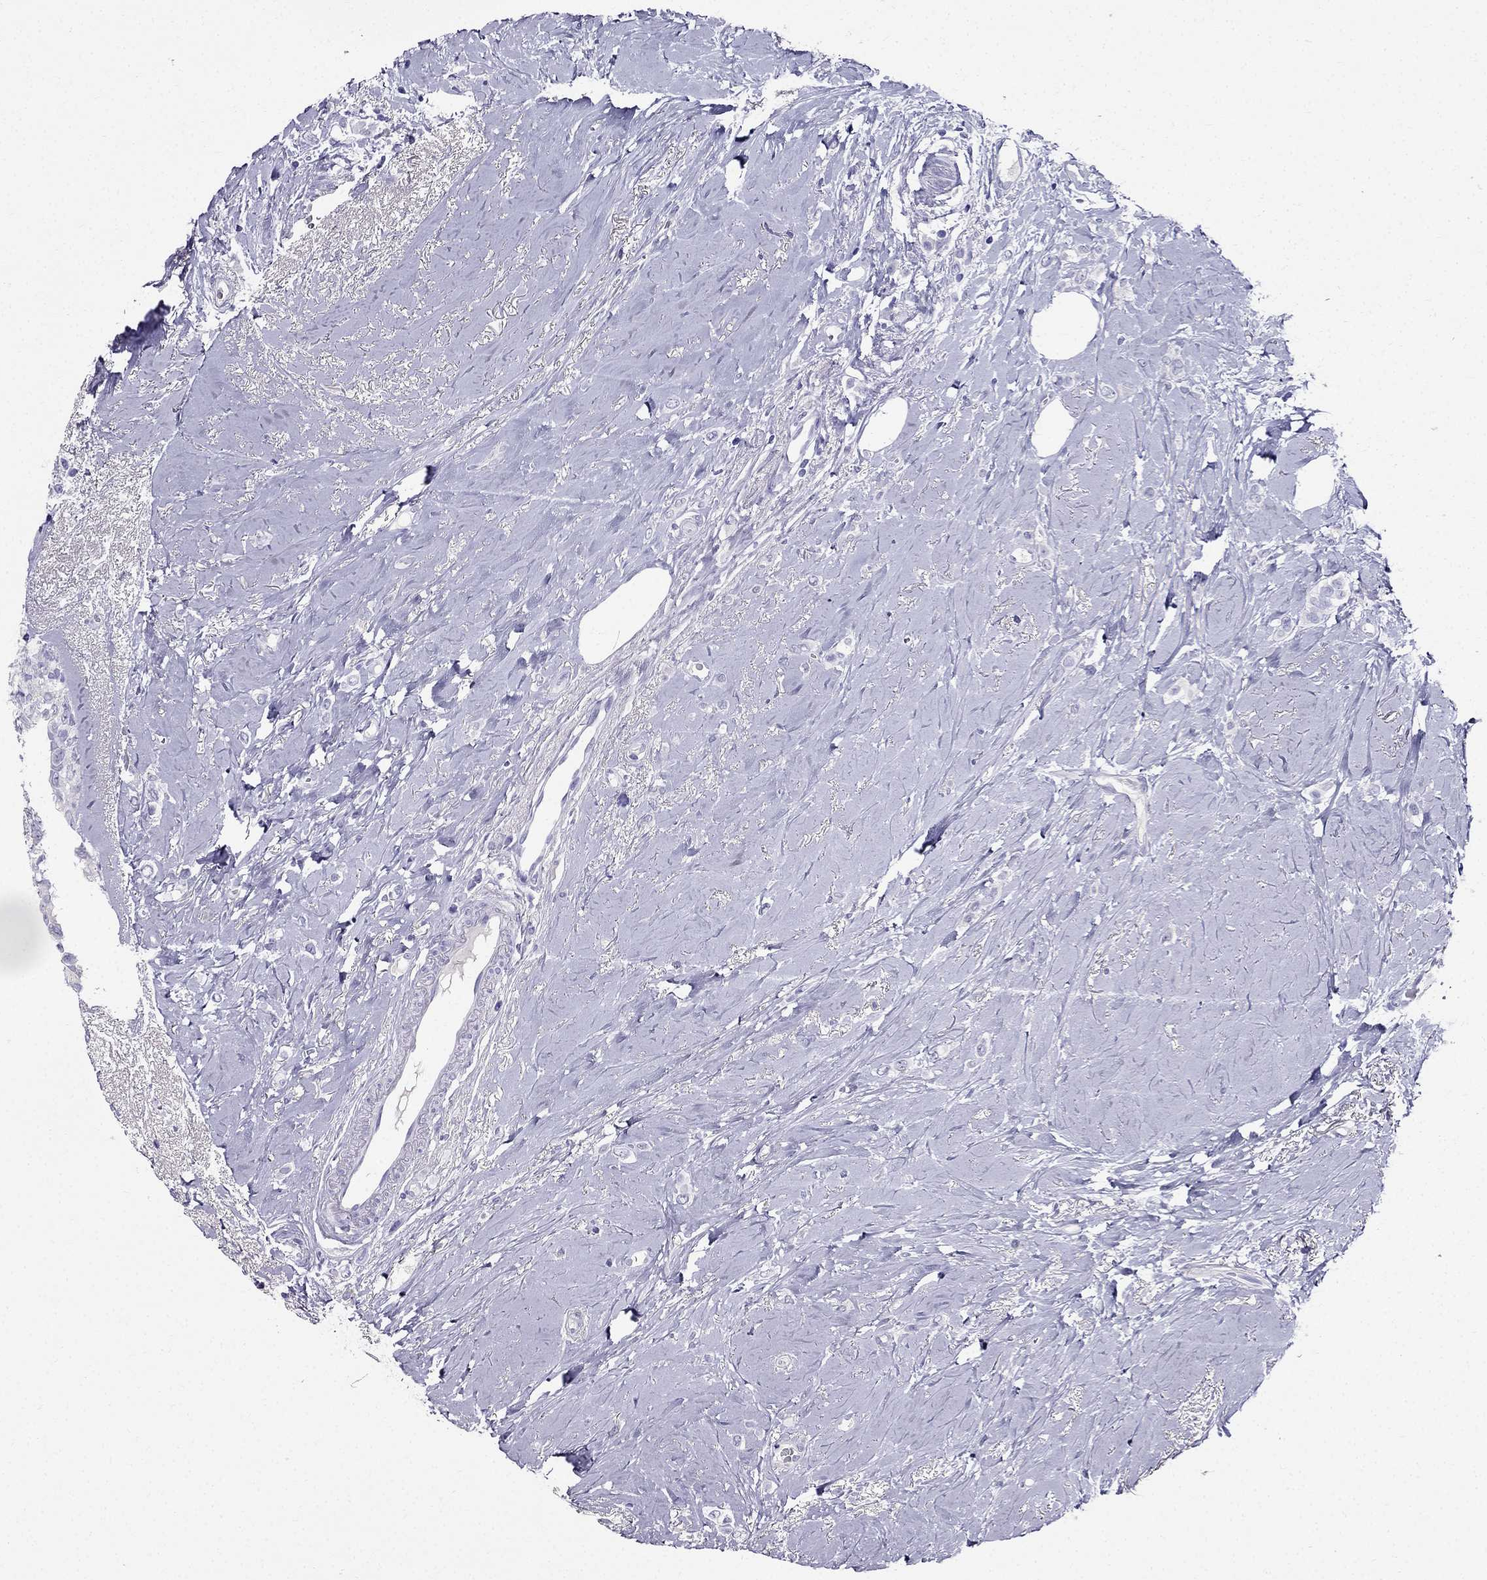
{"staining": {"intensity": "negative", "quantity": "none", "location": "none"}, "tissue": "breast cancer", "cell_type": "Tumor cells", "image_type": "cancer", "snomed": [{"axis": "morphology", "description": "Lobular carcinoma"}, {"axis": "topography", "description": "Breast"}], "caption": "High magnification brightfield microscopy of lobular carcinoma (breast) stained with DAB (3,3'-diaminobenzidine) (brown) and counterstained with hematoxylin (blue): tumor cells show no significant staining. (Brightfield microscopy of DAB (3,3'-diaminobenzidine) IHC at high magnification).", "gene": "ZNF541", "patient": {"sex": "female", "age": 66}}